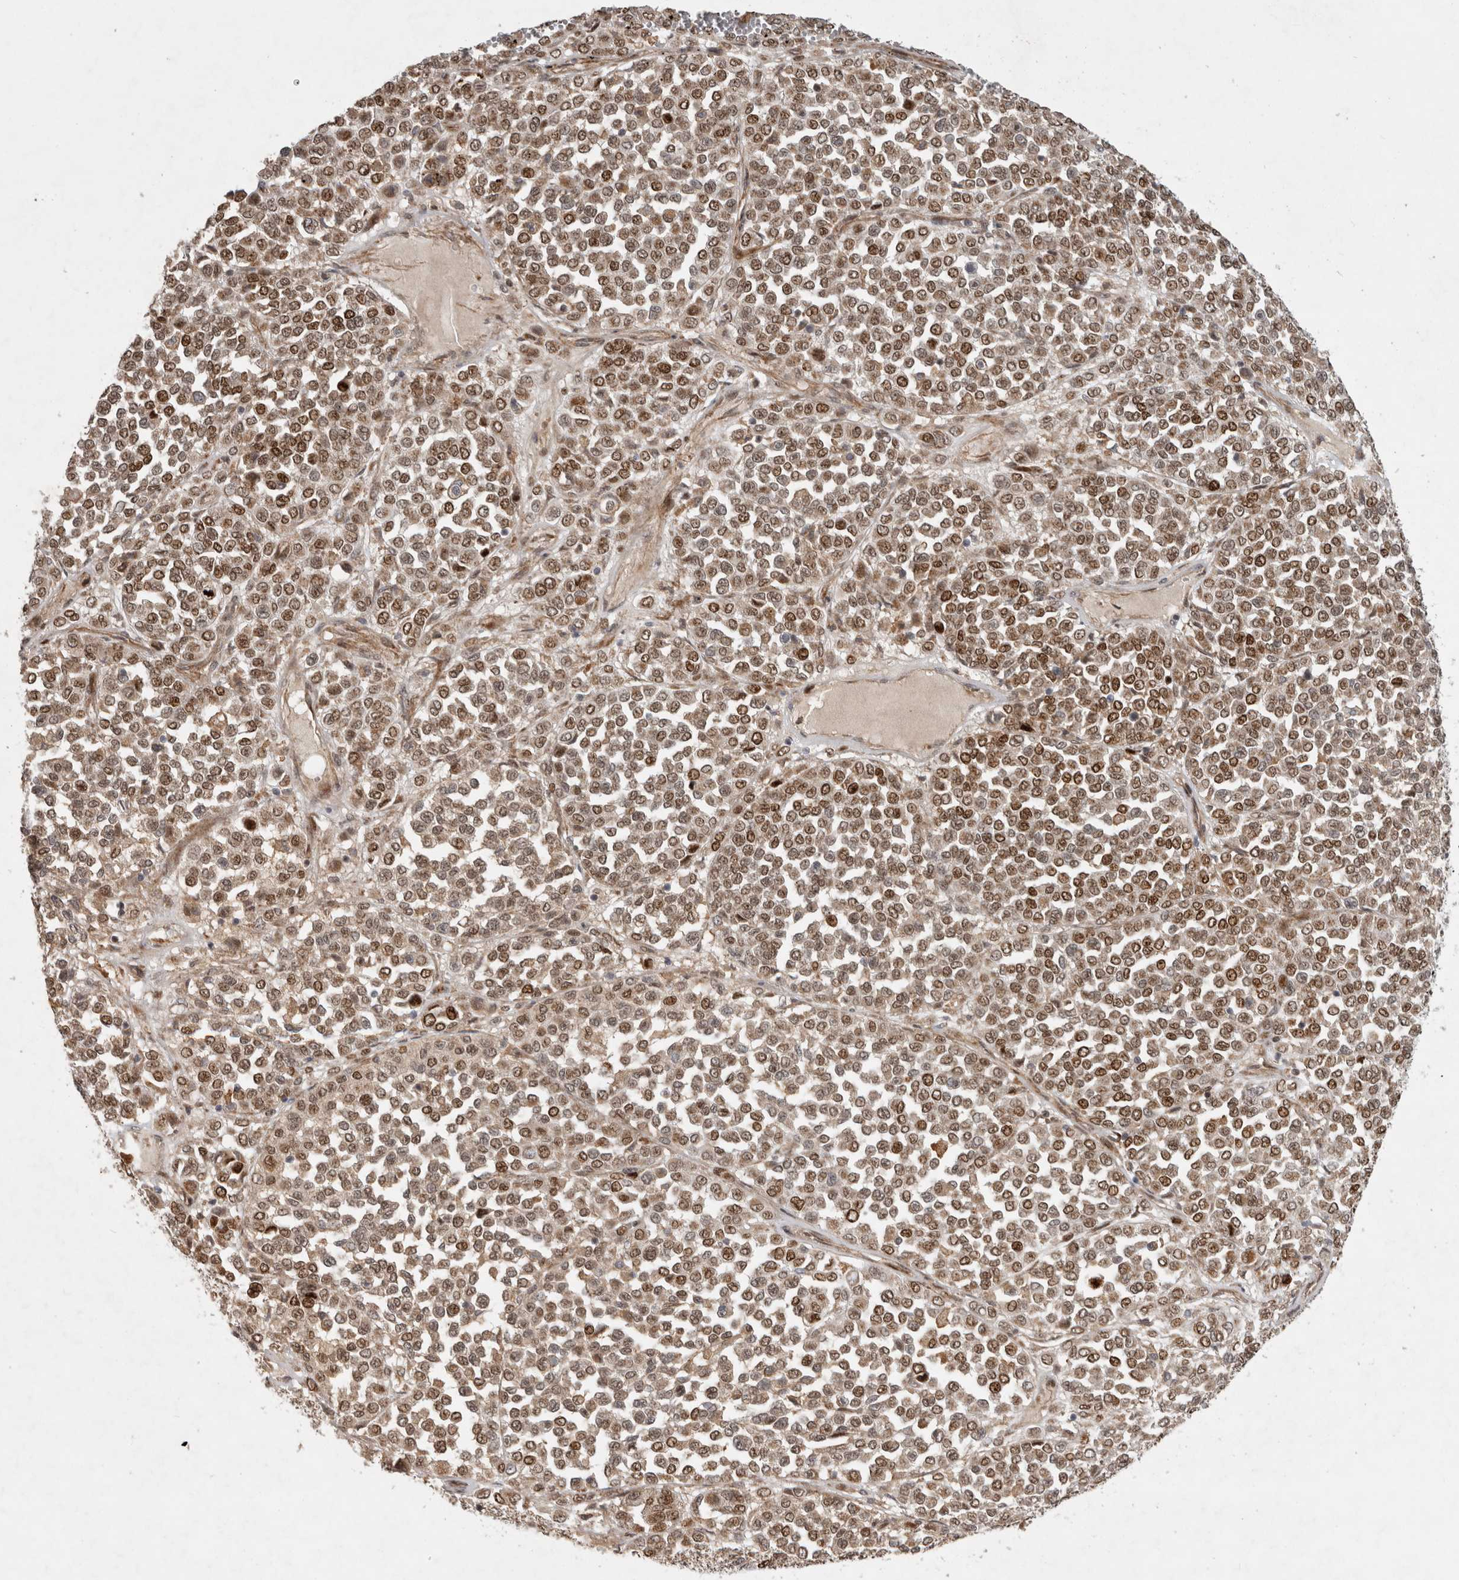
{"staining": {"intensity": "moderate", "quantity": ">75%", "location": "cytoplasmic/membranous,nuclear"}, "tissue": "melanoma", "cell_type": "Tumor cells", "image_type": "cancer", "snomed": [{"axis": "morphology", "description": "Malignant melanoma, Metastatic site"}, {"axis": "topography", "description": "Pancreas"}], "caption": "Tumor cells reveal medium levels of moderate cytoplasmic/membranous and nuclear positivity in about >75% of cells in melanoma.", "gene": "INSRR", "patient": {"sex": "female", "age": 30}}